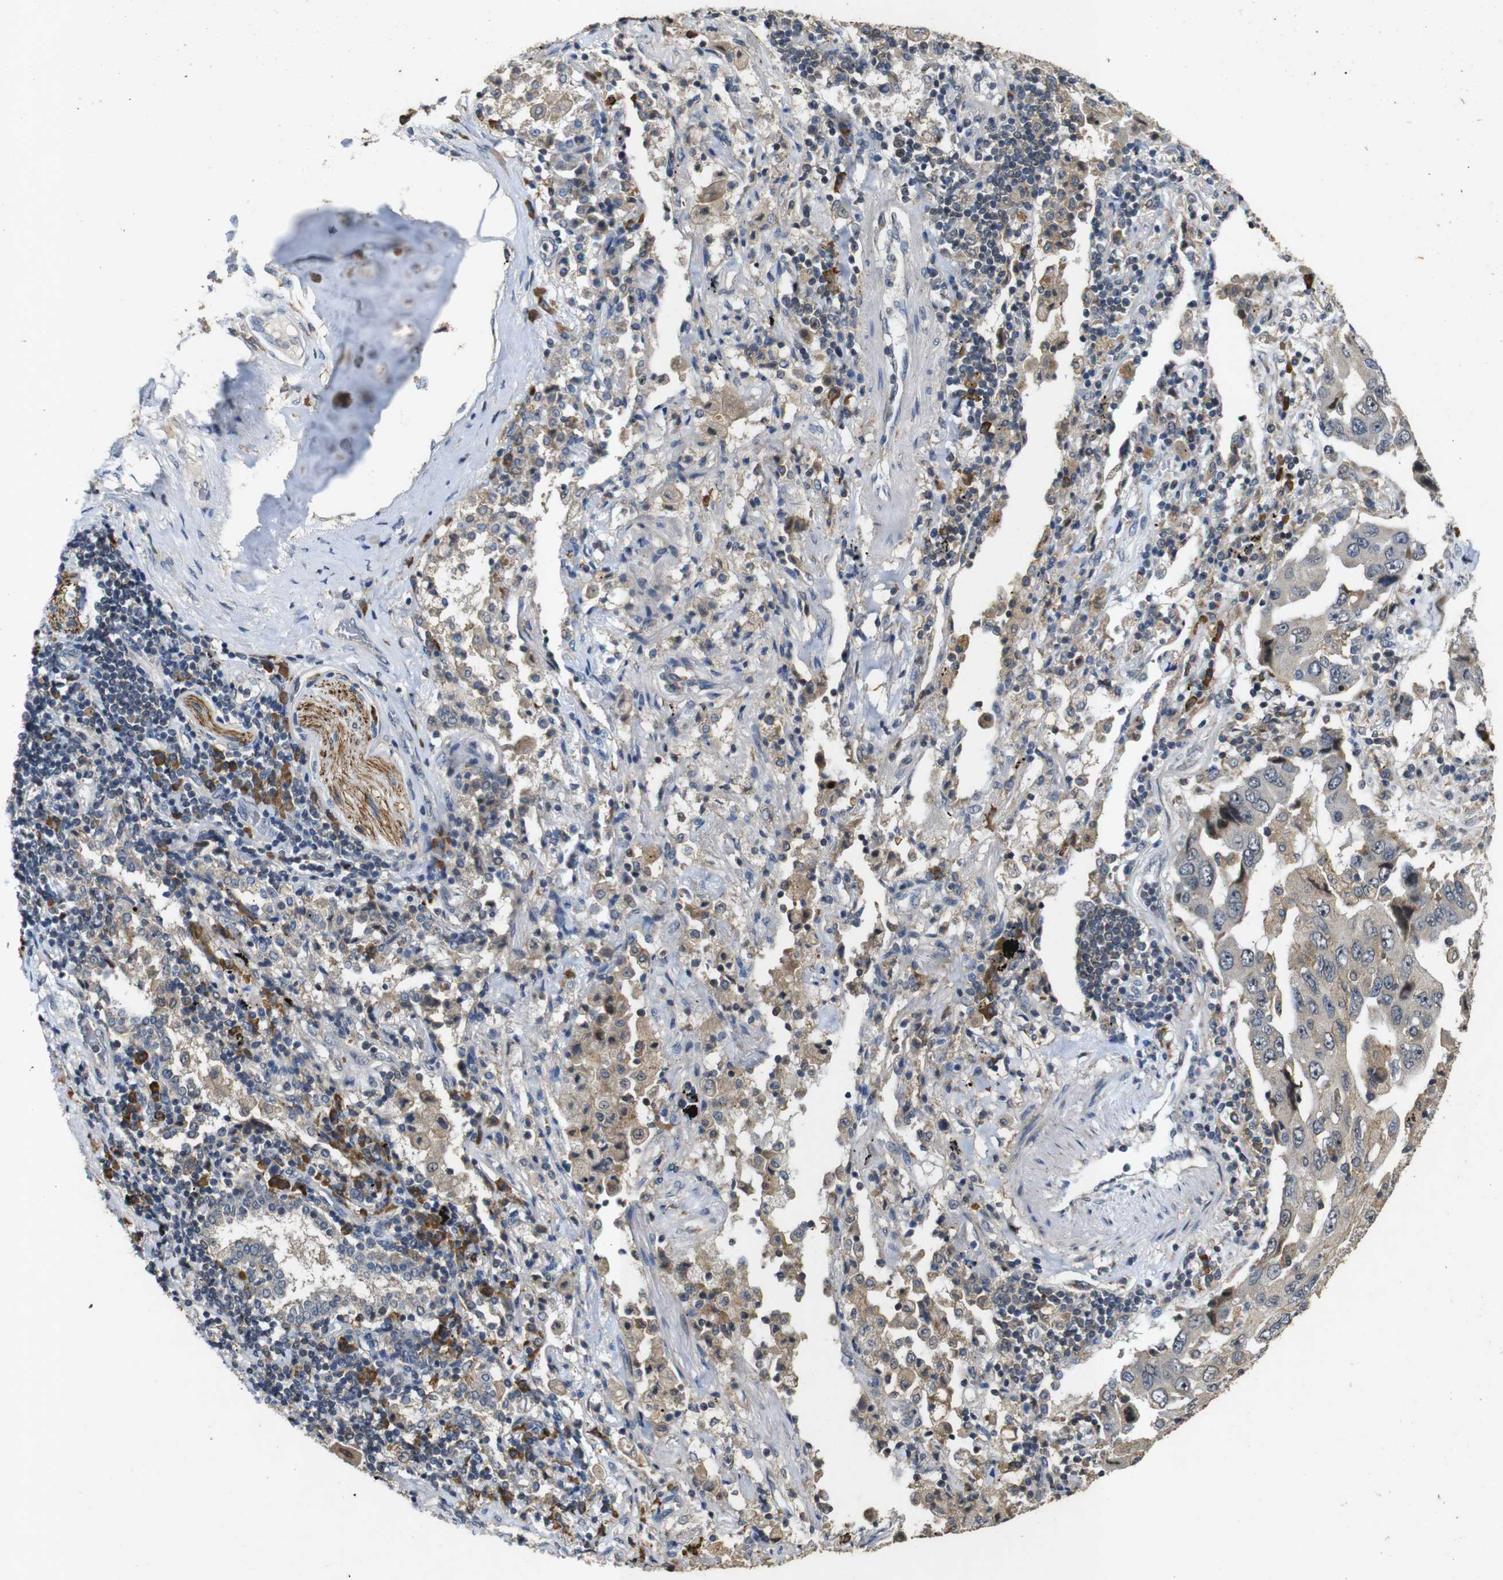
{"staining": {"intensity": "weak", "quantity": ">75%", "location": "cytoplasmic/membranous"}, "tissue": "lung cancer", "cell_type": "Tumor cells", "image_type": "cancer", "snomed": [{"axis": "morphology", "description": "Adenocarcinoma, NOS"}, {"axis": "topography", "description": "Lung"}], "caption": "Immunohistochemical staining of lung cancer (adenocarcinoma) exhibits weak cytoplasmic/membranous protein staining in approximately >75% of tumor cells. The staining was performed using DAB (3,3'-diaminobenzidine) to visualize the protein expression in brown, while the nuclei were stained in blue with hematoxylin (Magnification: 20x).", "gene": "MAGI2", "patient": {"sex": "female", "age": 65}}